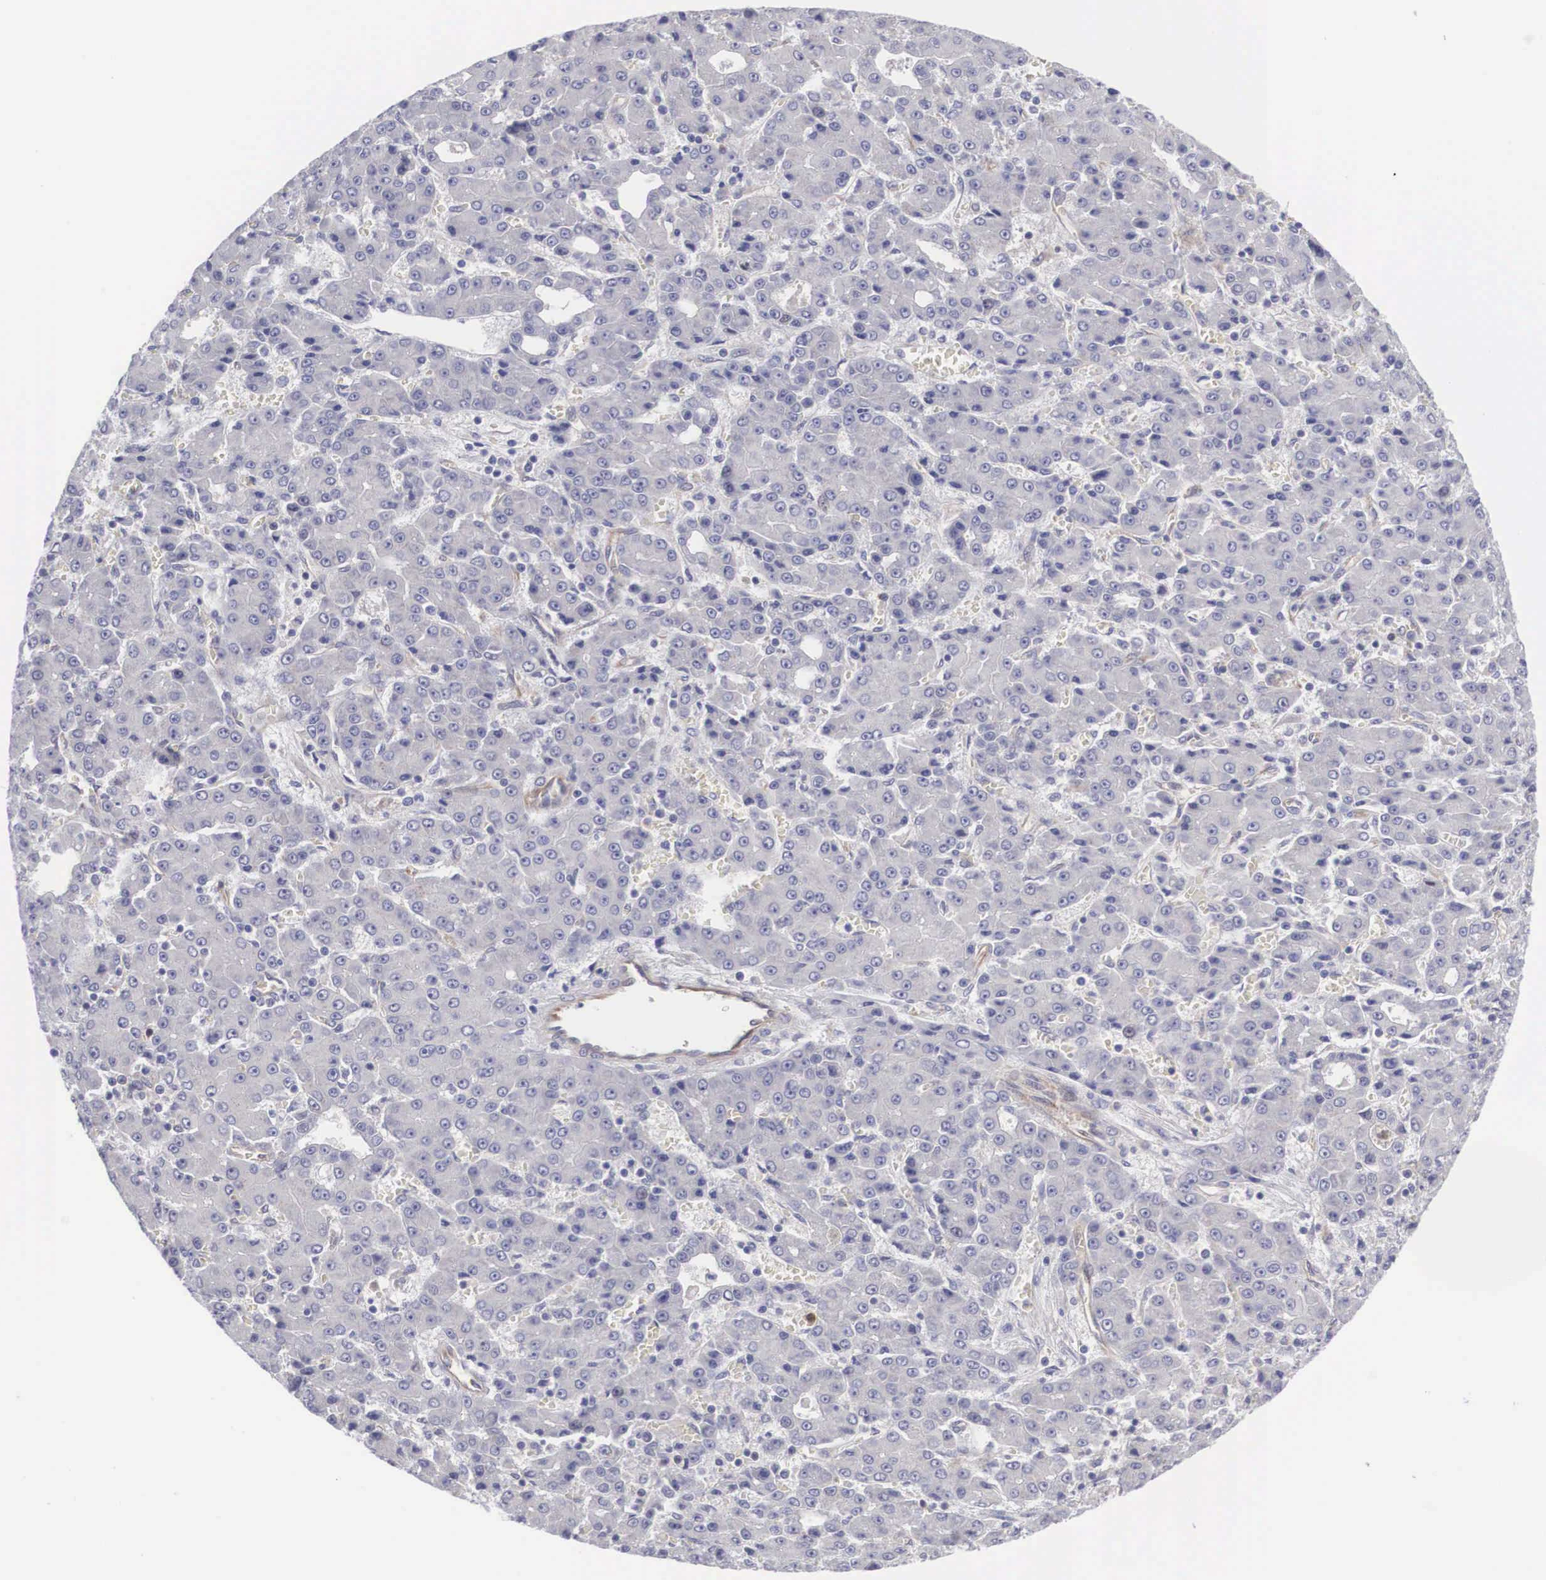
{"staining": {"intensity": "negative", "quantity": "none", "location": "none"}, "tissue": "liver cancer", "cell_type": "Tumor cells", "image_type": "cancer", "snomed": [{"axis": "morphology", "description": "Carcinoma, Hepatocellular, NOS"}, {"axis": "topography", "description": "Liver"}], "caption": "This is an IHC micrograph of human liver cancer (hepatocellular carcinoma). There is no staining in tumor cells.", "gene": "MAST4", "patient": {"sex": "male", "age": 69}}